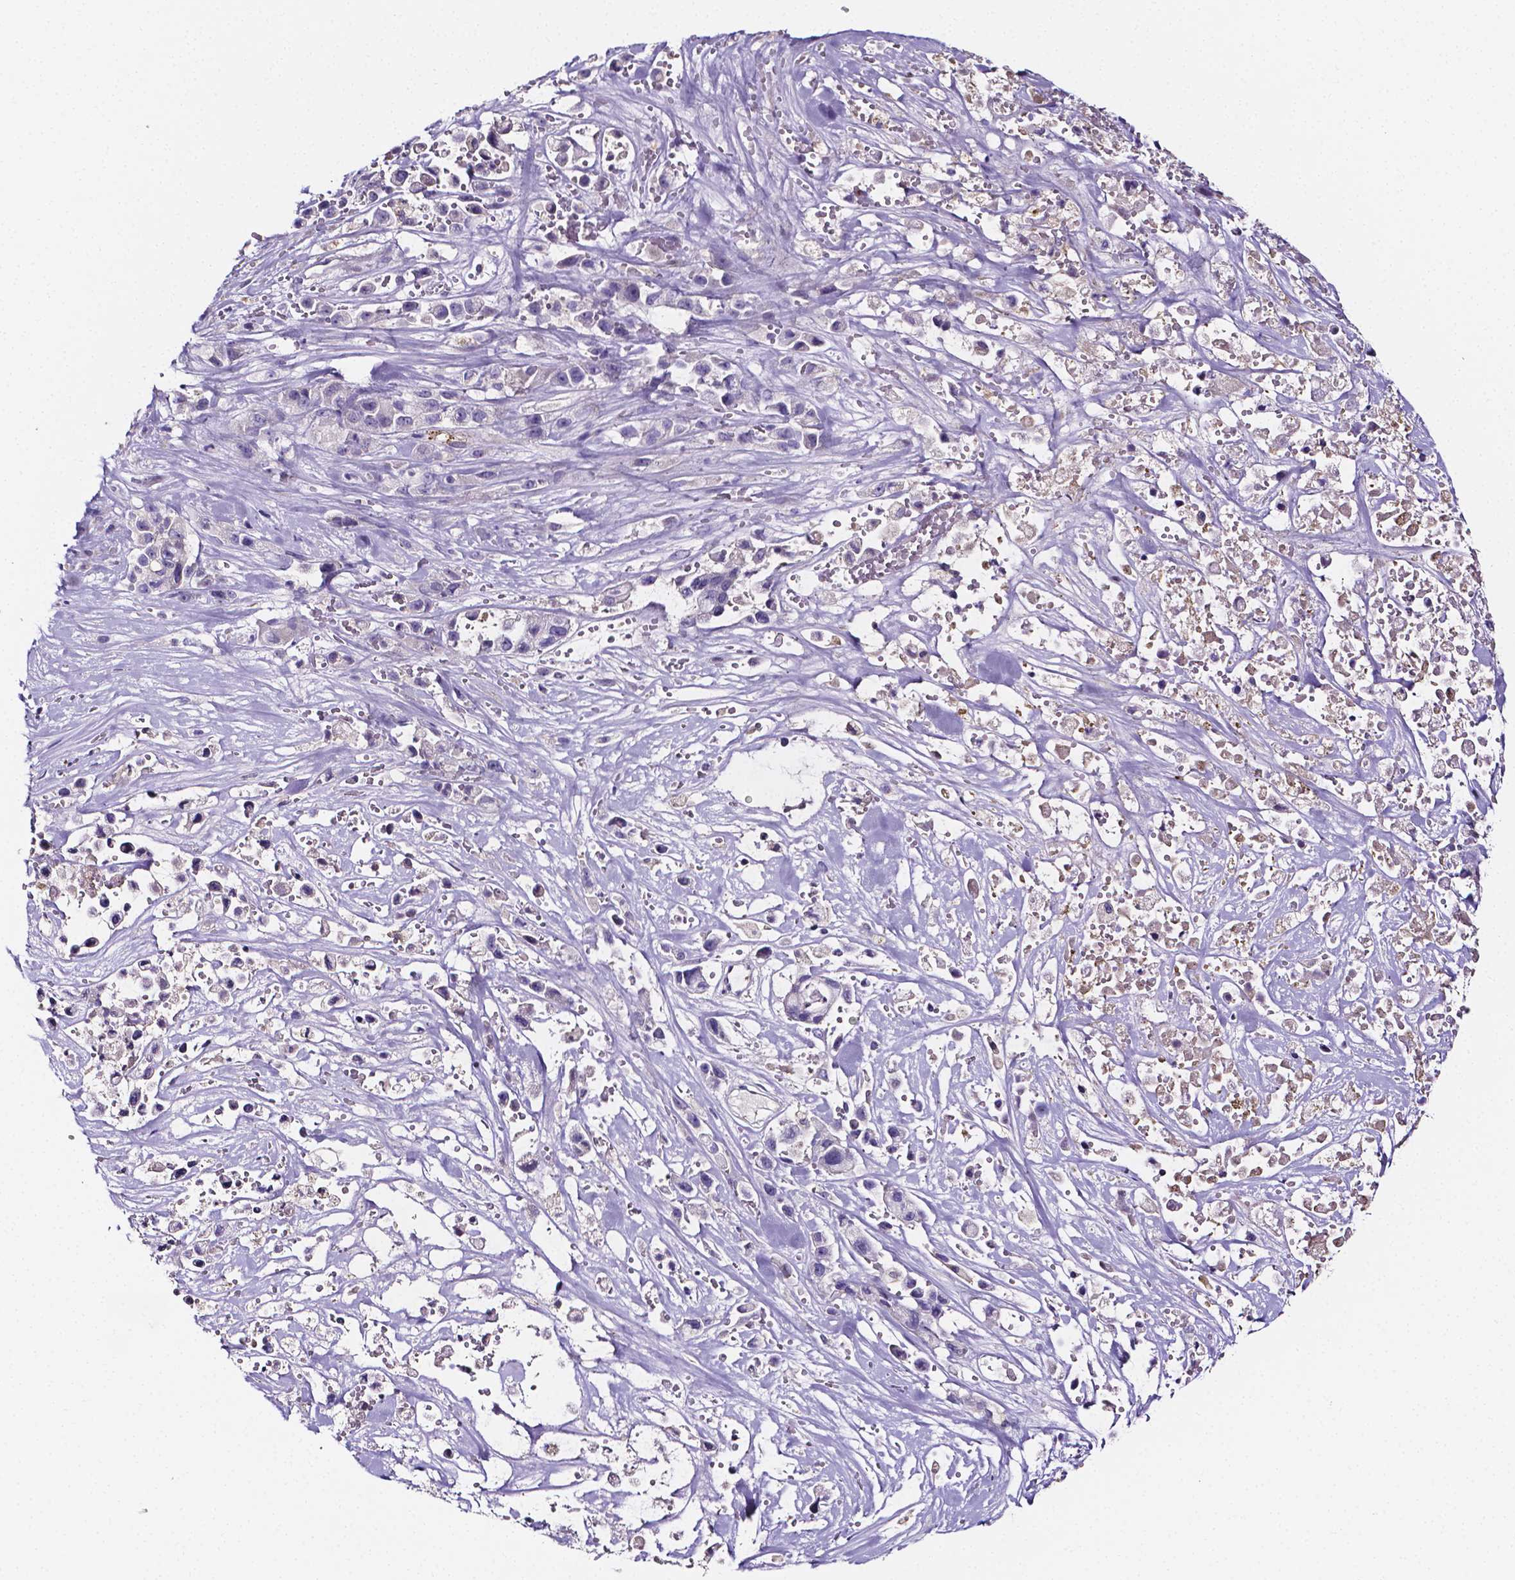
{"staining": {"intensity": "negative", "quantity": "none", "location": "none"}, "tissue": "pancreatic cancer", "cell_type": "Tumor cells", "image_type": "cancer", "snomed": [{"axis": "morphology", "description": "Adenocarcinoma, NOS"}, {"axis": "topography", "description": "Pancreas"}], "caption": "Immunohistochemistry (IHC) photomicrograph of neoplastic tissue: human pancreatic cancer stained with DAB (3,3'-diaminobenzidine) reveals no significant protein staining in tumor cells.", "gene": "NRGN", "patient": {"sex": "male", "age": 44}}